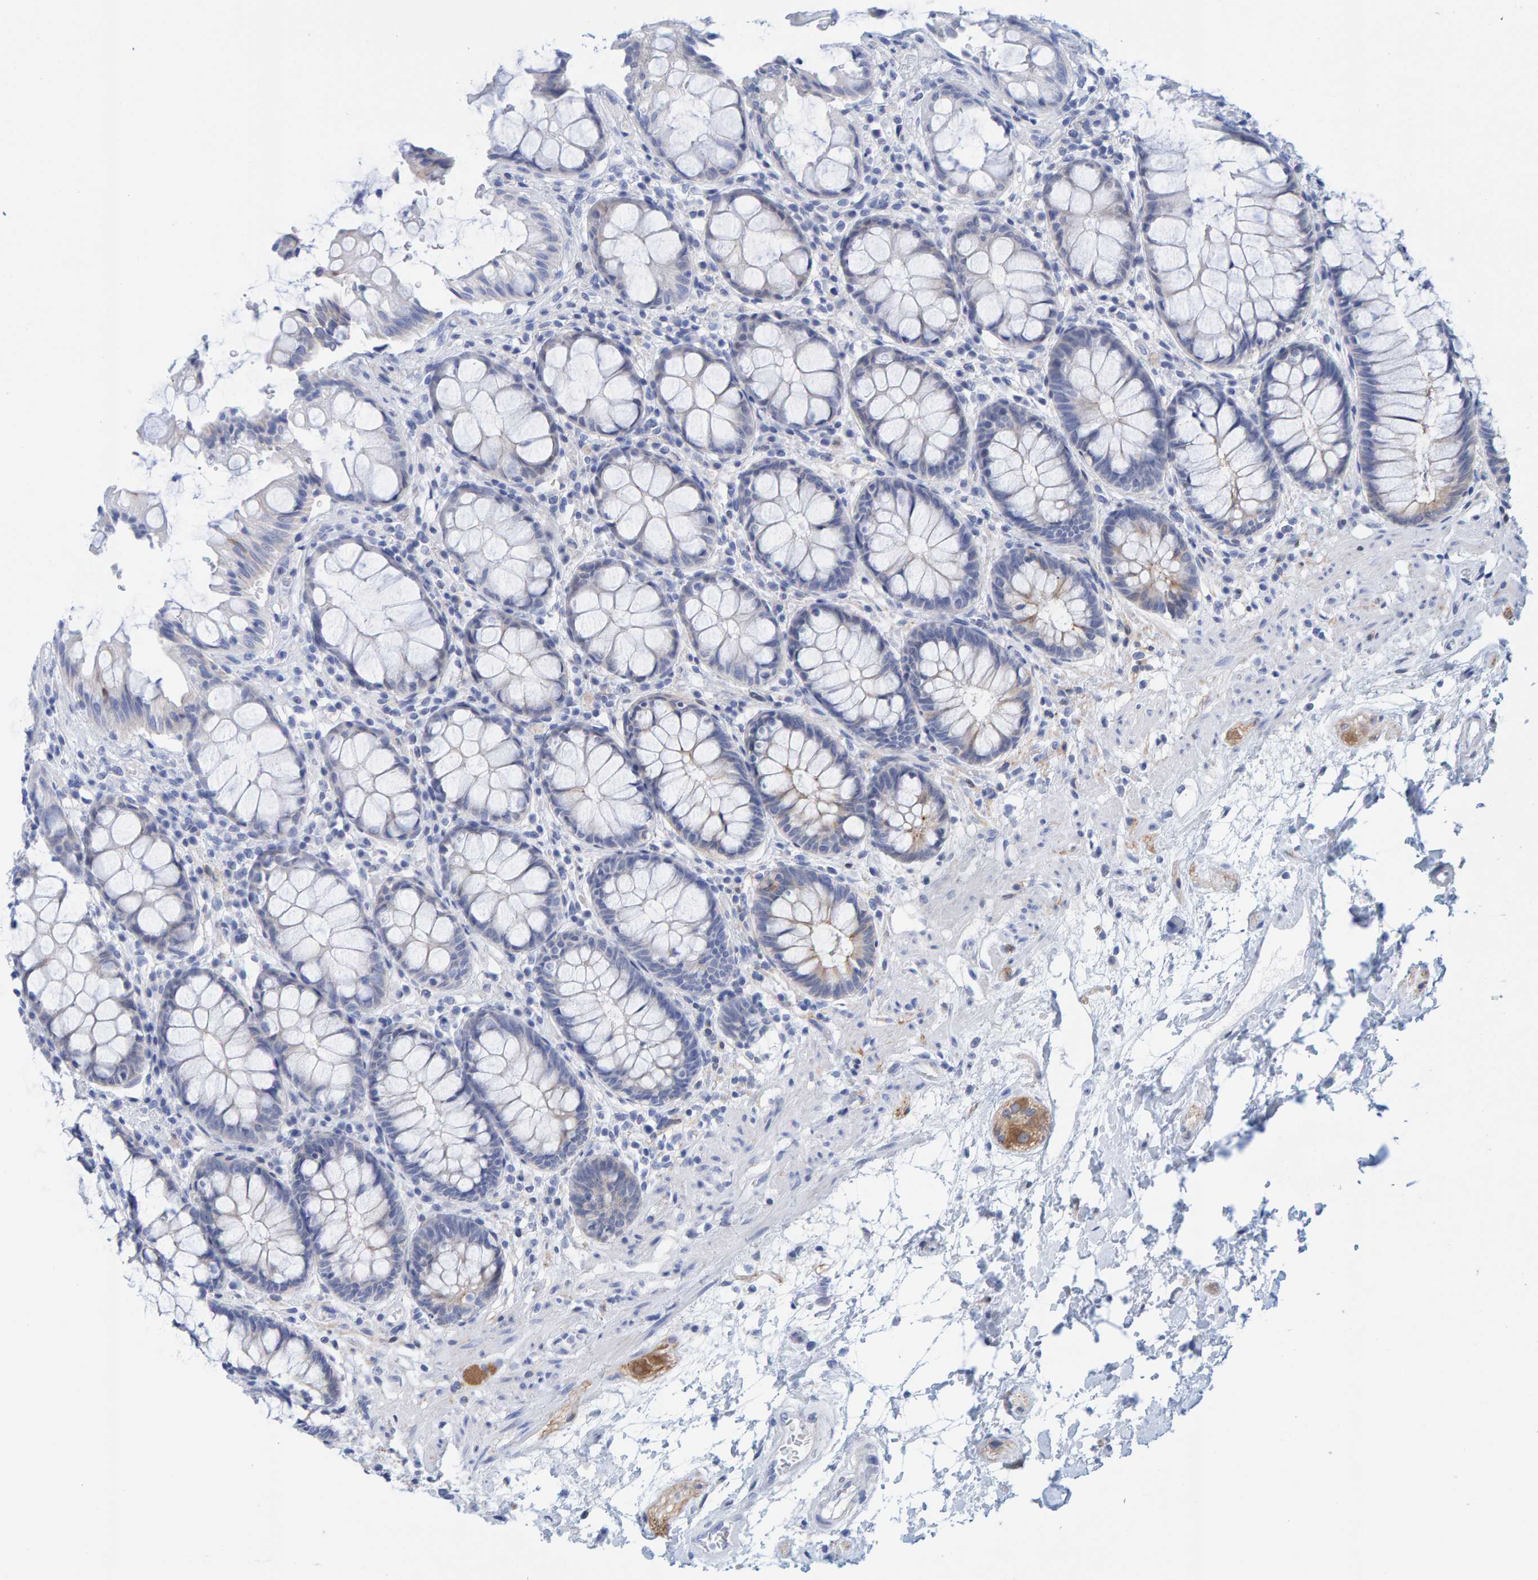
{"staining": {"intensity": "weak", "quantity": "25%-75%", "location": "cytoplasmic/membranous"}, "tissue": "rectum", "cell_type": "Glandular cells", "image_type": "normal", "snomed": [{"axis": "morphology", "description": "Normal tissue, NOS"}, {"axis": "topography", "description": "Rectum"}], "caption": "Immunohistochemistry (IHC) (DAB) staining of unremarkable rectum displays weak cytoplasmic/membranous protein positivity in about 25%-75% of glandular cells. (DAB (3,3'-diaminobenzidine) = brown stain, brightfield microscopy at high magnification).", "gene": "KLHL11", "patient": {"sex": "male", "age": 64}}